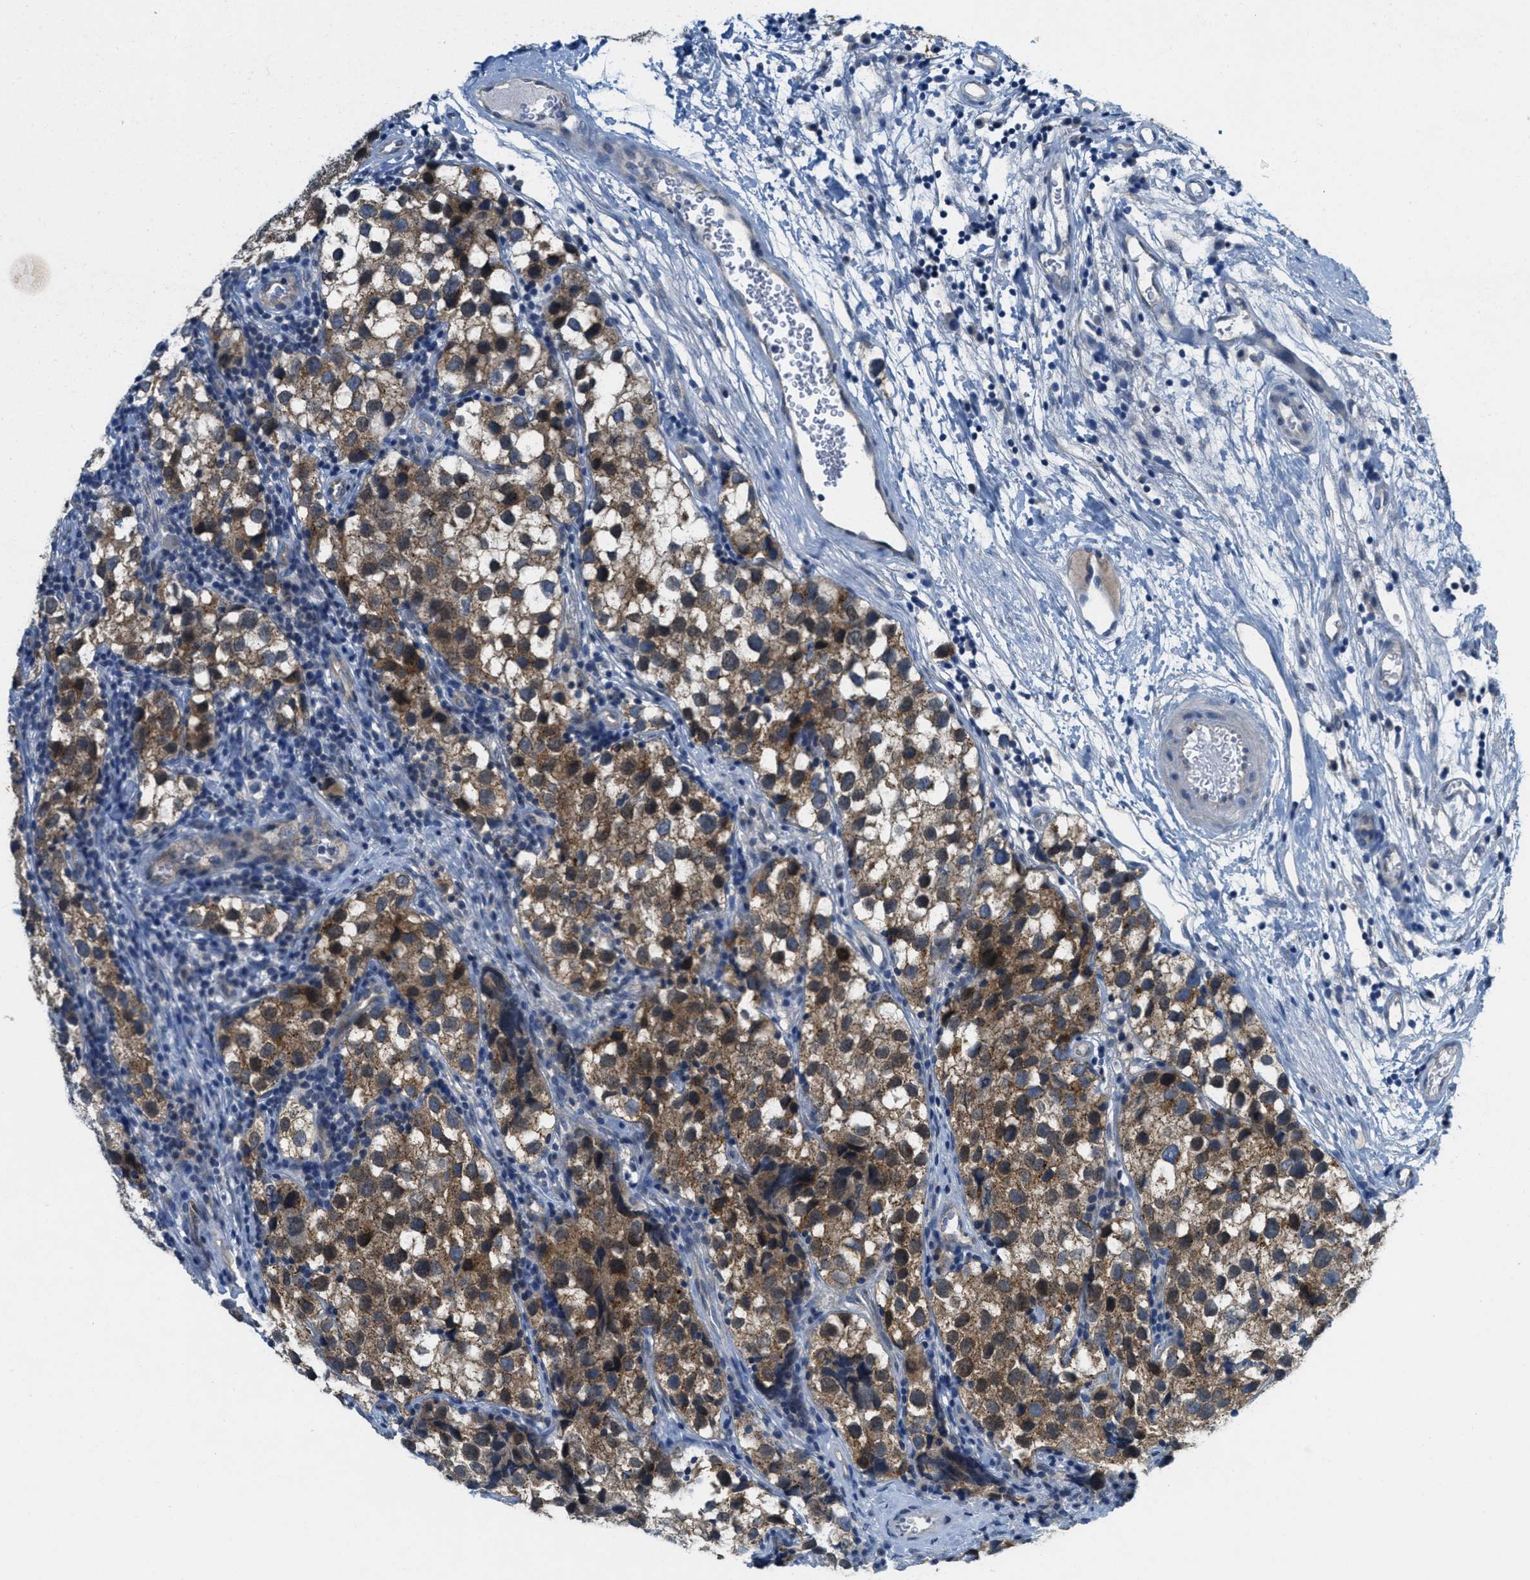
{"staining": {"intensity": "moderate", "quantity": ">75%", "location": "cytoplasmic/membranous"}, "tissue": "testis cancer", "cell_type": "Tumor cells", "image_type": "cancer", "snomed": [{"axis": "morphology", "description": "Seminoma, NOS"}, {"axis": "topography", "description": "Testis"}], "caption": "This is a histology image of immunohistochemistry (IHC) staining of testis seminoma, which shows moderate expression in the cytoplasmic/membranous of tumor cells.", "gene": "ZFYVE9", "patient": {"sex": "male", "age": 39}}